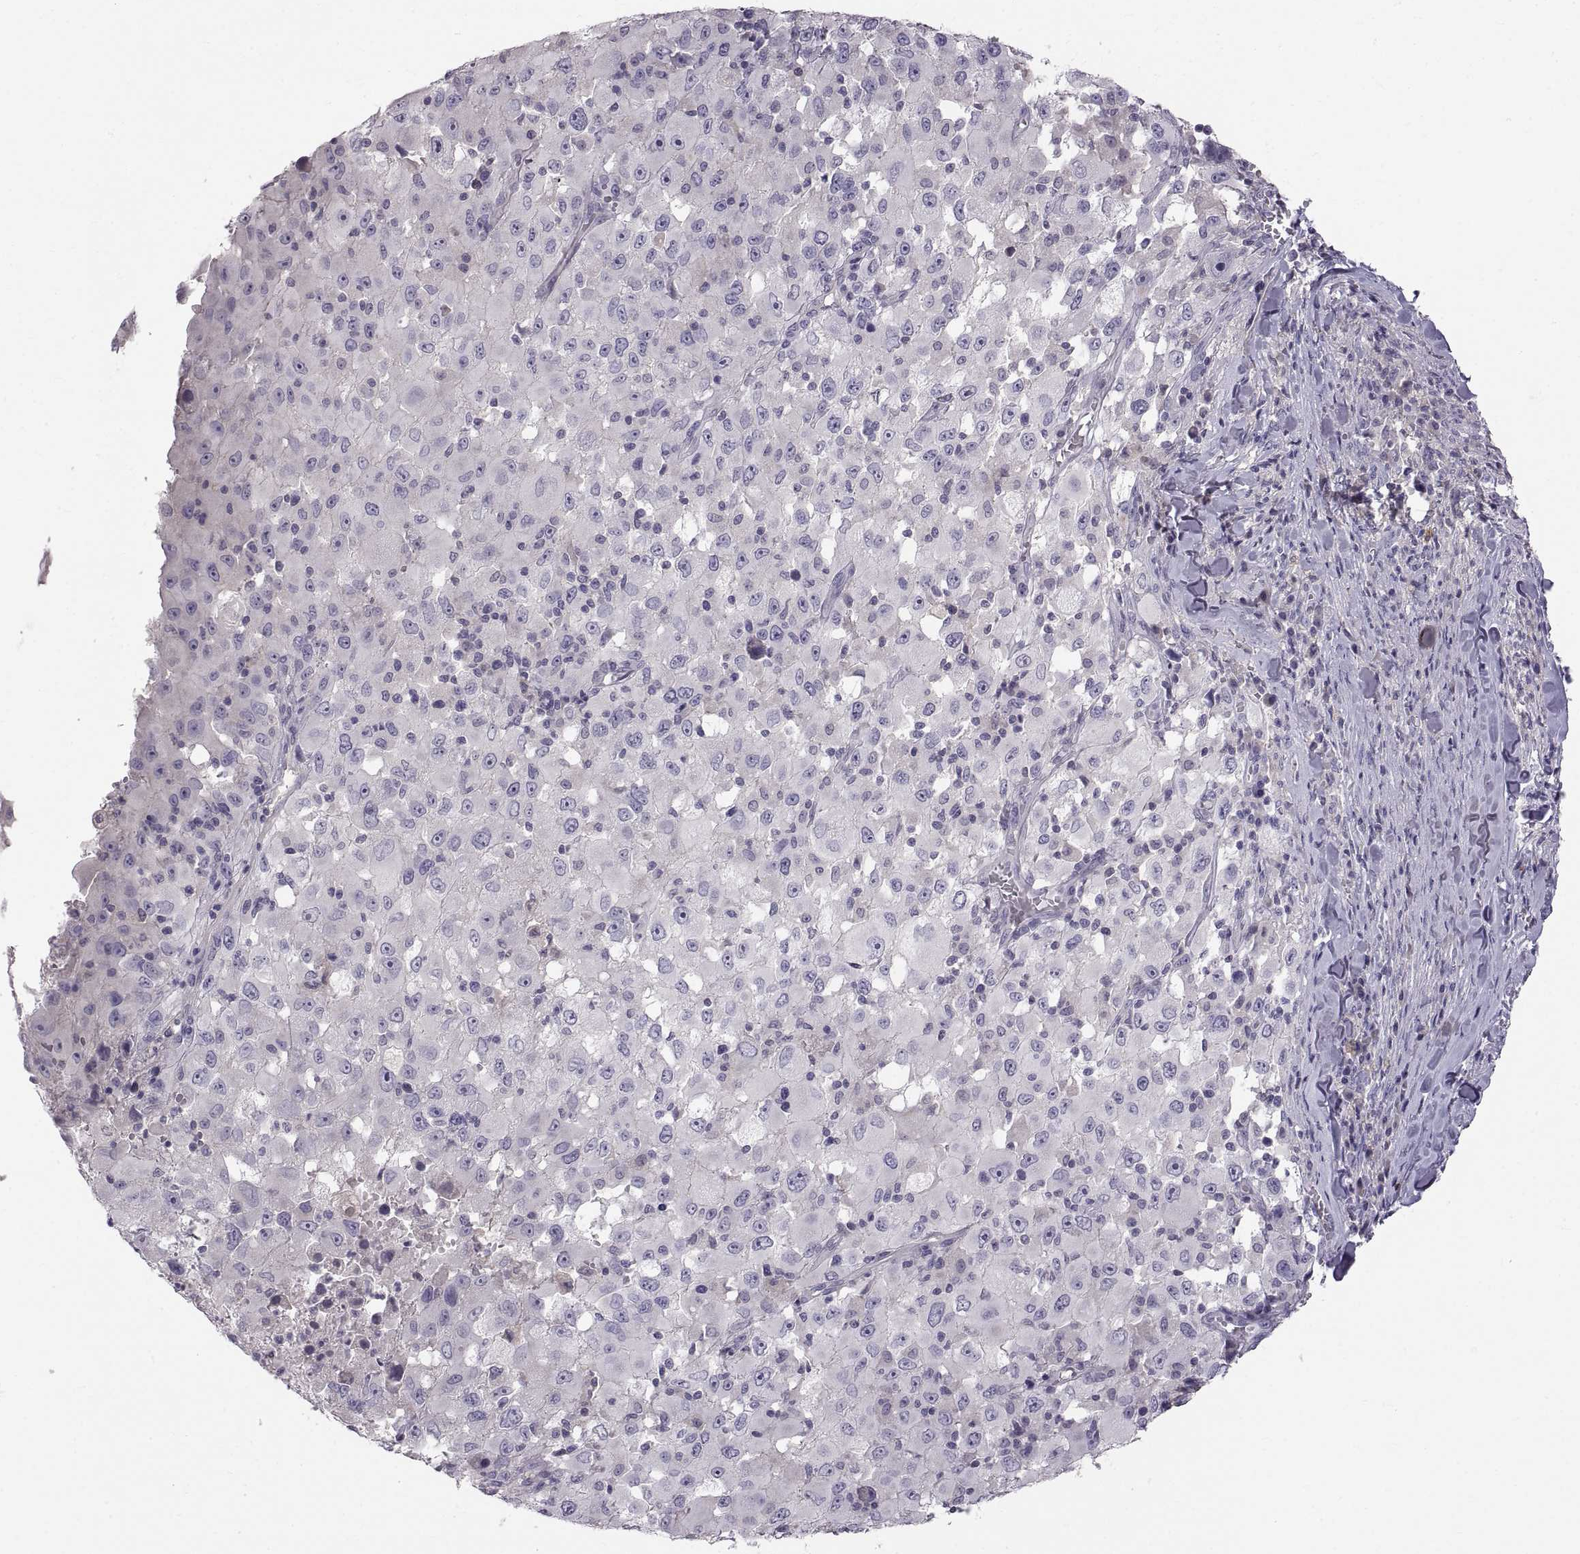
{"staining": {"intensity": "negative", "quantity": "none", "location": "none"}, "tissue": "melanoma", "cell_type": "Tumor cells", "image_type": "cancer", "snomed": [{"axis": "morphology", "description": "Malignant melanoma, Metastatic site"}, {"axis": "topography", "description": "Soft tissue"}], "caption": "High magnification brightfield microscopy of melanoma stained with DAB (3,3'-diaminobenzidine) (brown) and counterstained with hematoxylin (blue): tumor cells show no significant staining.", "gene": "WFDC8", "patient": {"sex": "male", "age": 50}}